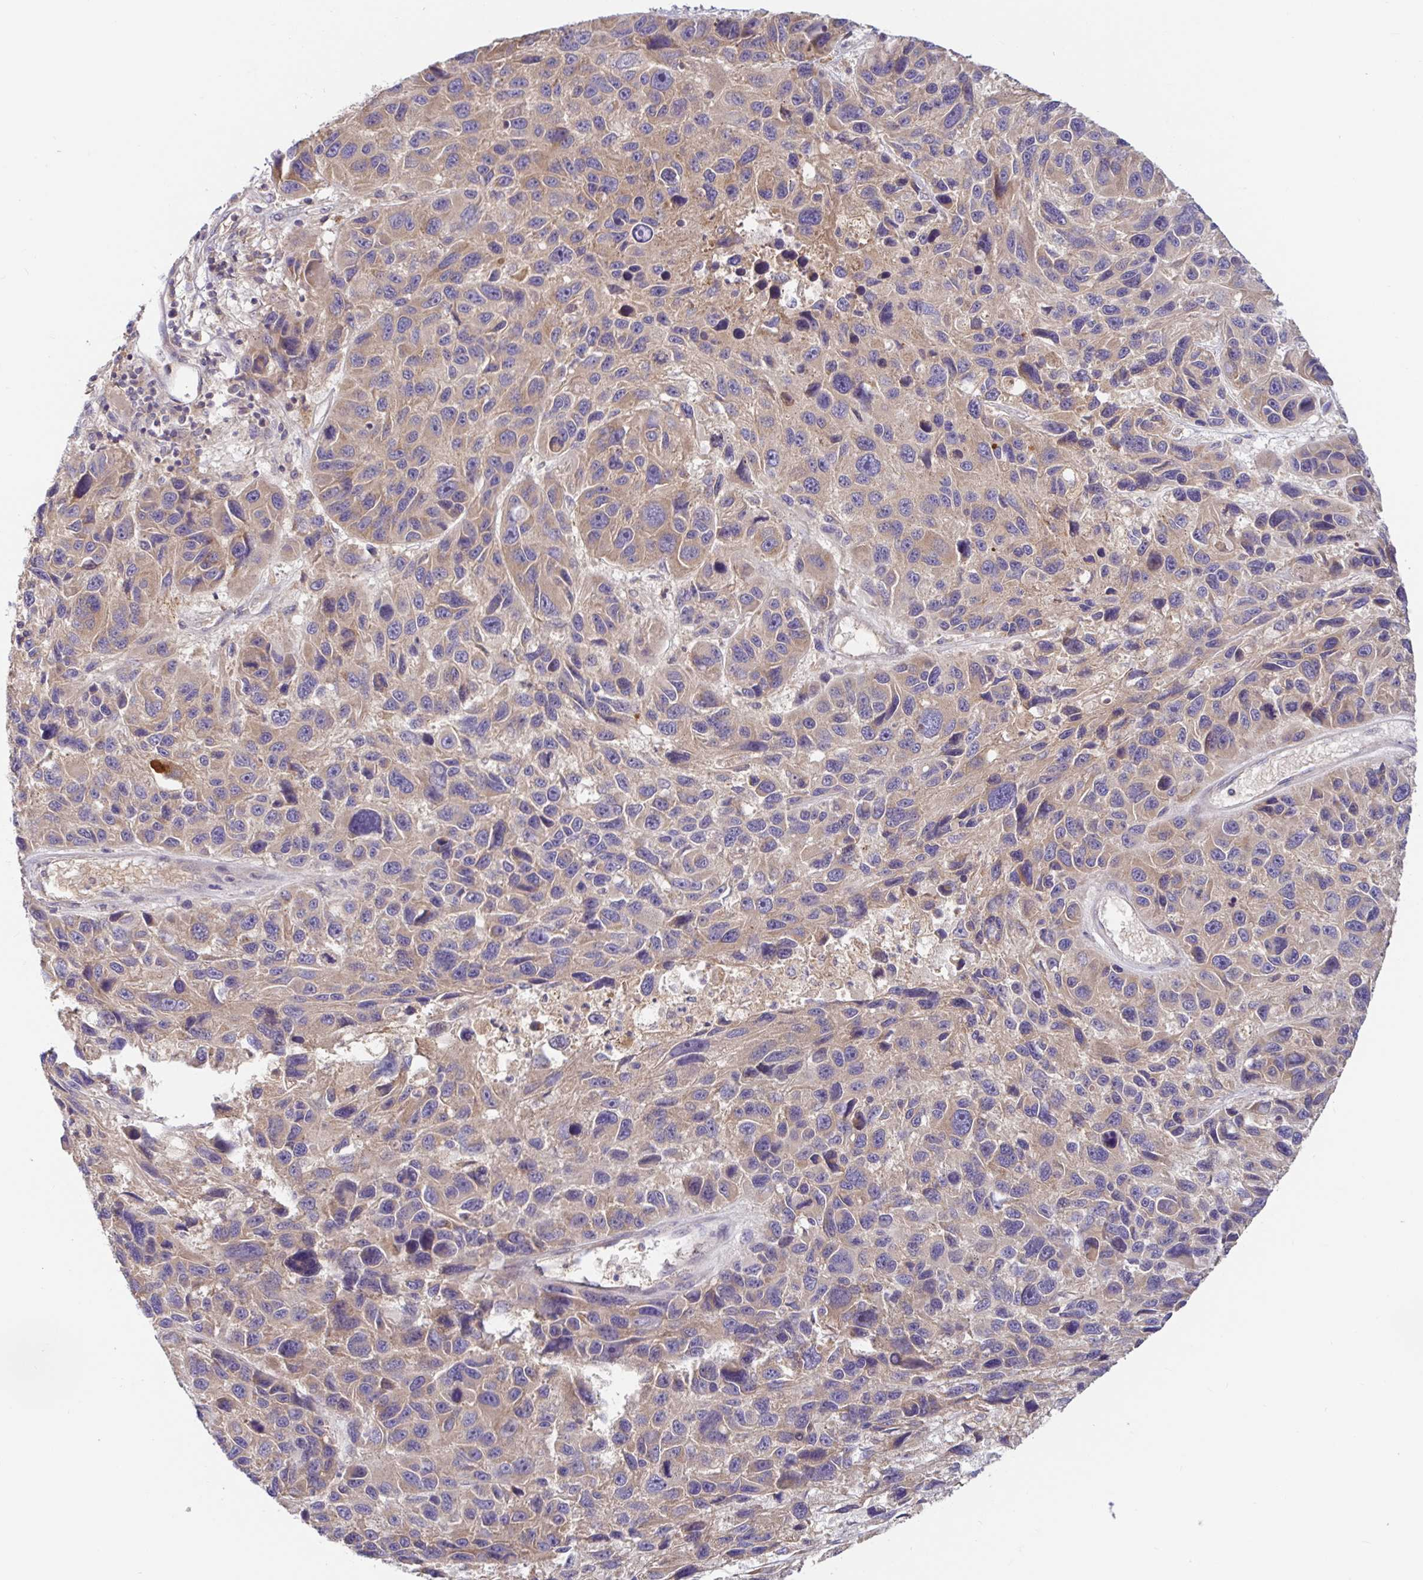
{"staining": {"intensity": "weak", "quantity": "25%-75%", "location": "cytoplasmic/membranous"}, "tissue": "melanoma", "cell_type": "Tumor cells", "image_type": "cancer", "snomed": [{"axis": "morphology", "description": "Malignant melanoma, NOS"}, {"axis": "topography", "description": "Skin"}], "caption": "A low amount of weak cytoplasmic/membranous staining is seen in about 25%-75% of tumor cells in melanoma tissue.", "gene": "LARP1", "patient": {"sex": "male", "age": 53}}